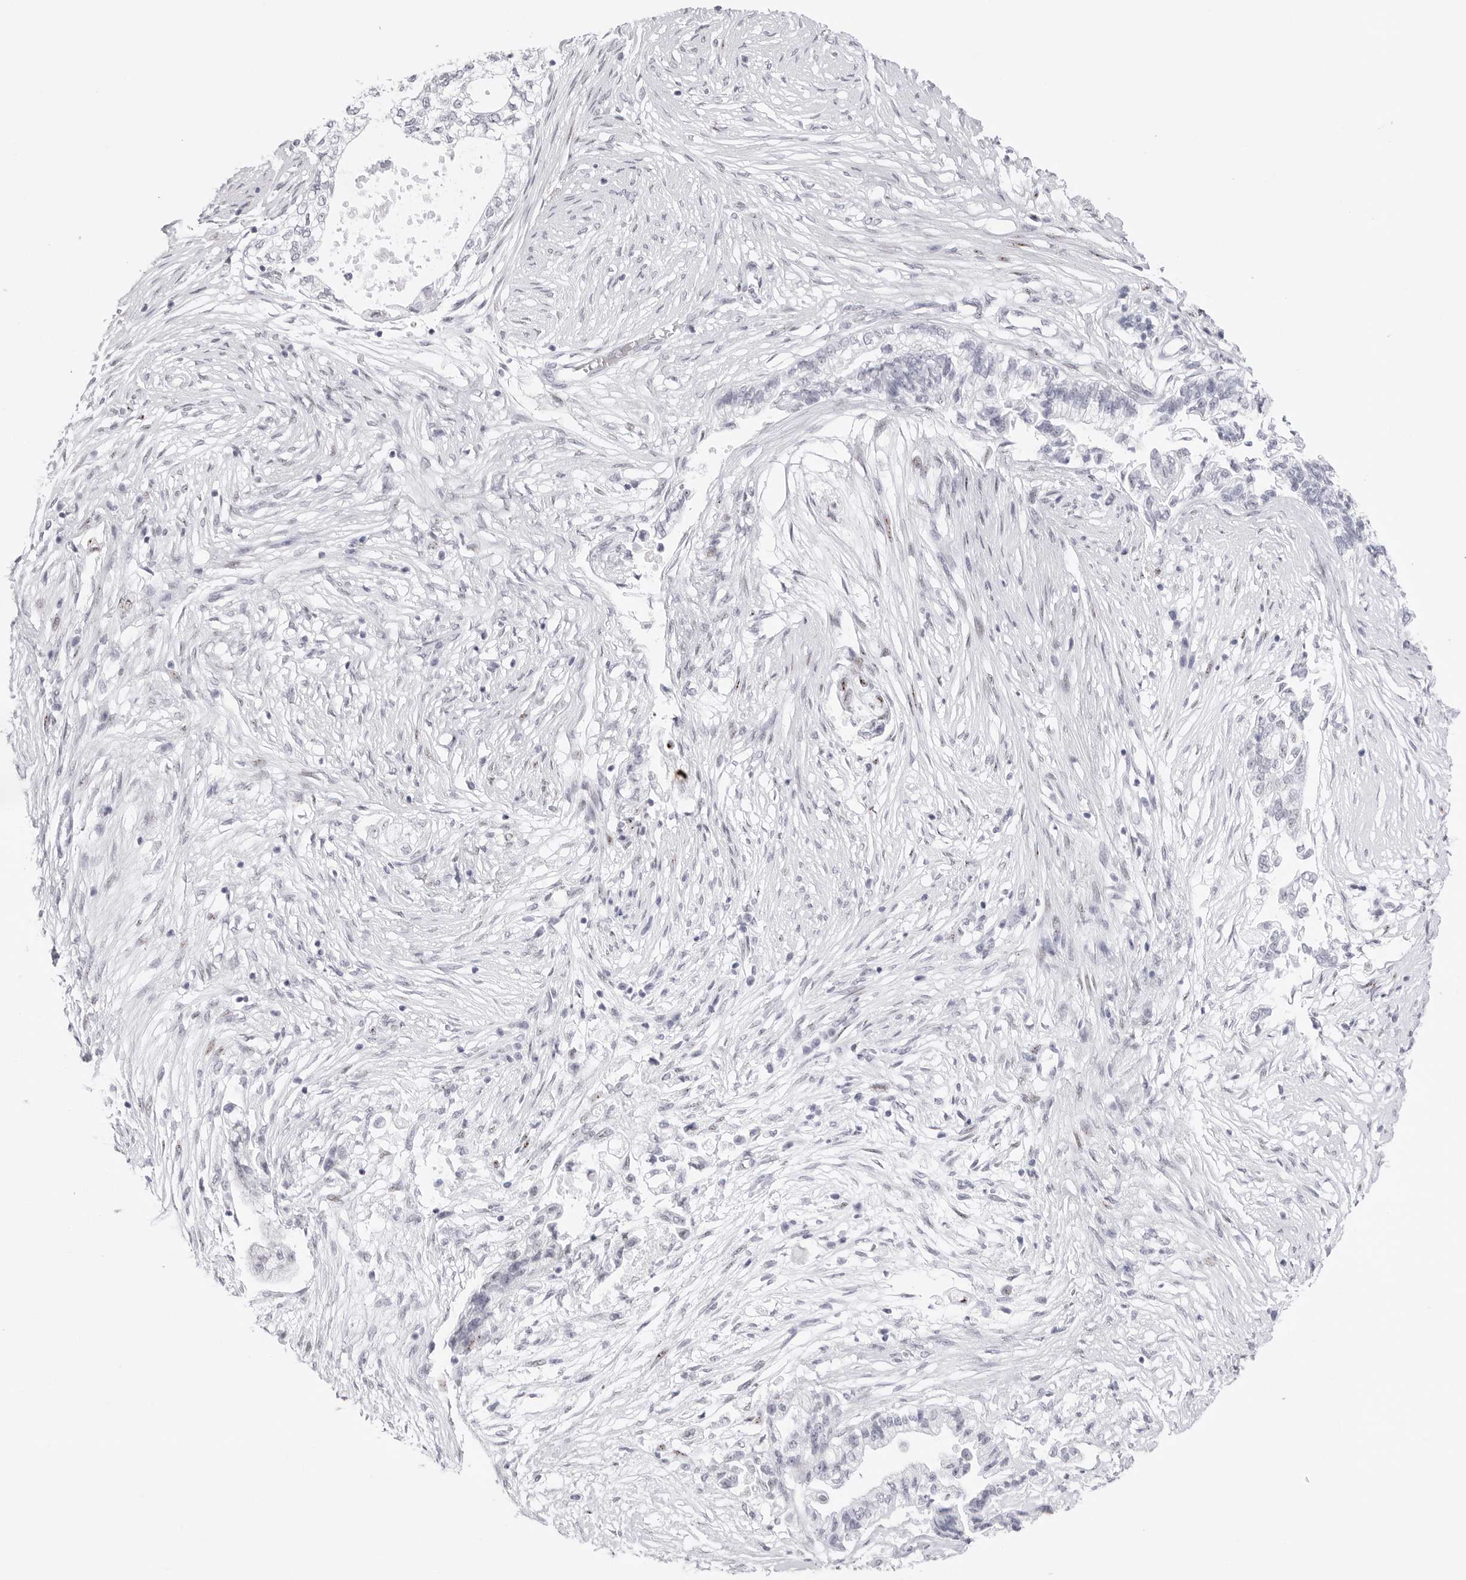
{"staining": {"intensity": "negative", "quantity": "none", "location": "none"}, "tissue": "pancreatic cancer", "cell_type": "Tumor cells", "image_type": "cancer", "snomed": [{"axis": "morphology", "description": "Adenocarcinoma, NOS"}, {"axis": "topography", "description": "Pancreas"}], "caption": "DAB immunohistochemical staining of human pancreatic cancer (adenocarcinoma) demonstrates no significant staining in tumor cells.", "gene": "TSSK1B", "patient": {"sex": "male", "age": 72}}